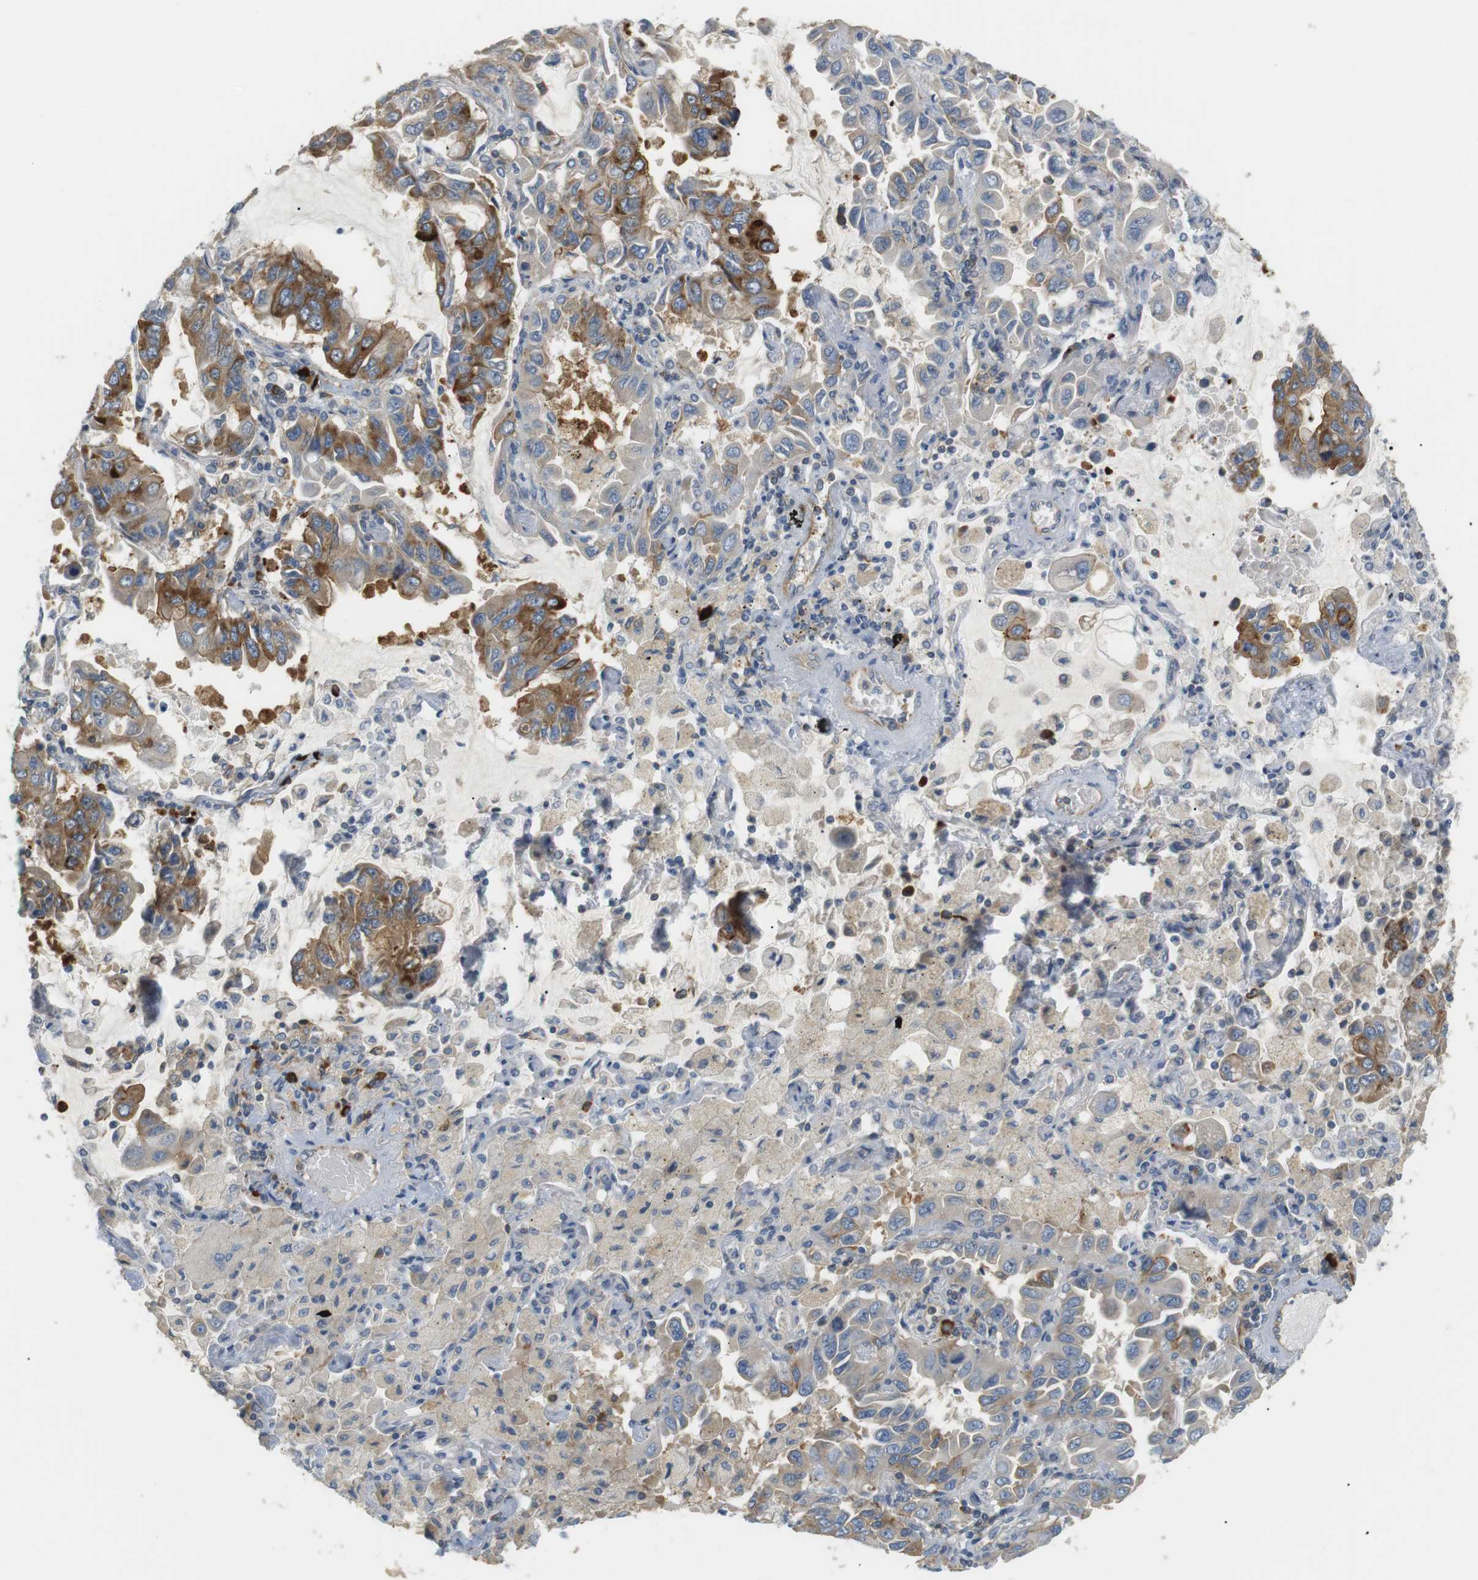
{"staining": {"intensity": "moderate", "quantity": ">75%", "location": "cytoplasmic/membranous"}, "tissue": "lung cancer", "cell_type": "Tumor cells", "image_type": "cancer", "snomed": [{"axis": "morphology", "description": "Adenocarcinoma, NOS"}, {"axis": "topography", "description": "Lung"}], "caption": "IHC of human adenocarcinoma (lung) demonstrates medium levels of moderate cytoplasmic/membranous staining in approximately >75% of tumor cells.", "gene": "TMEM200A", "patient": {"sex": "male", "age": 64}}